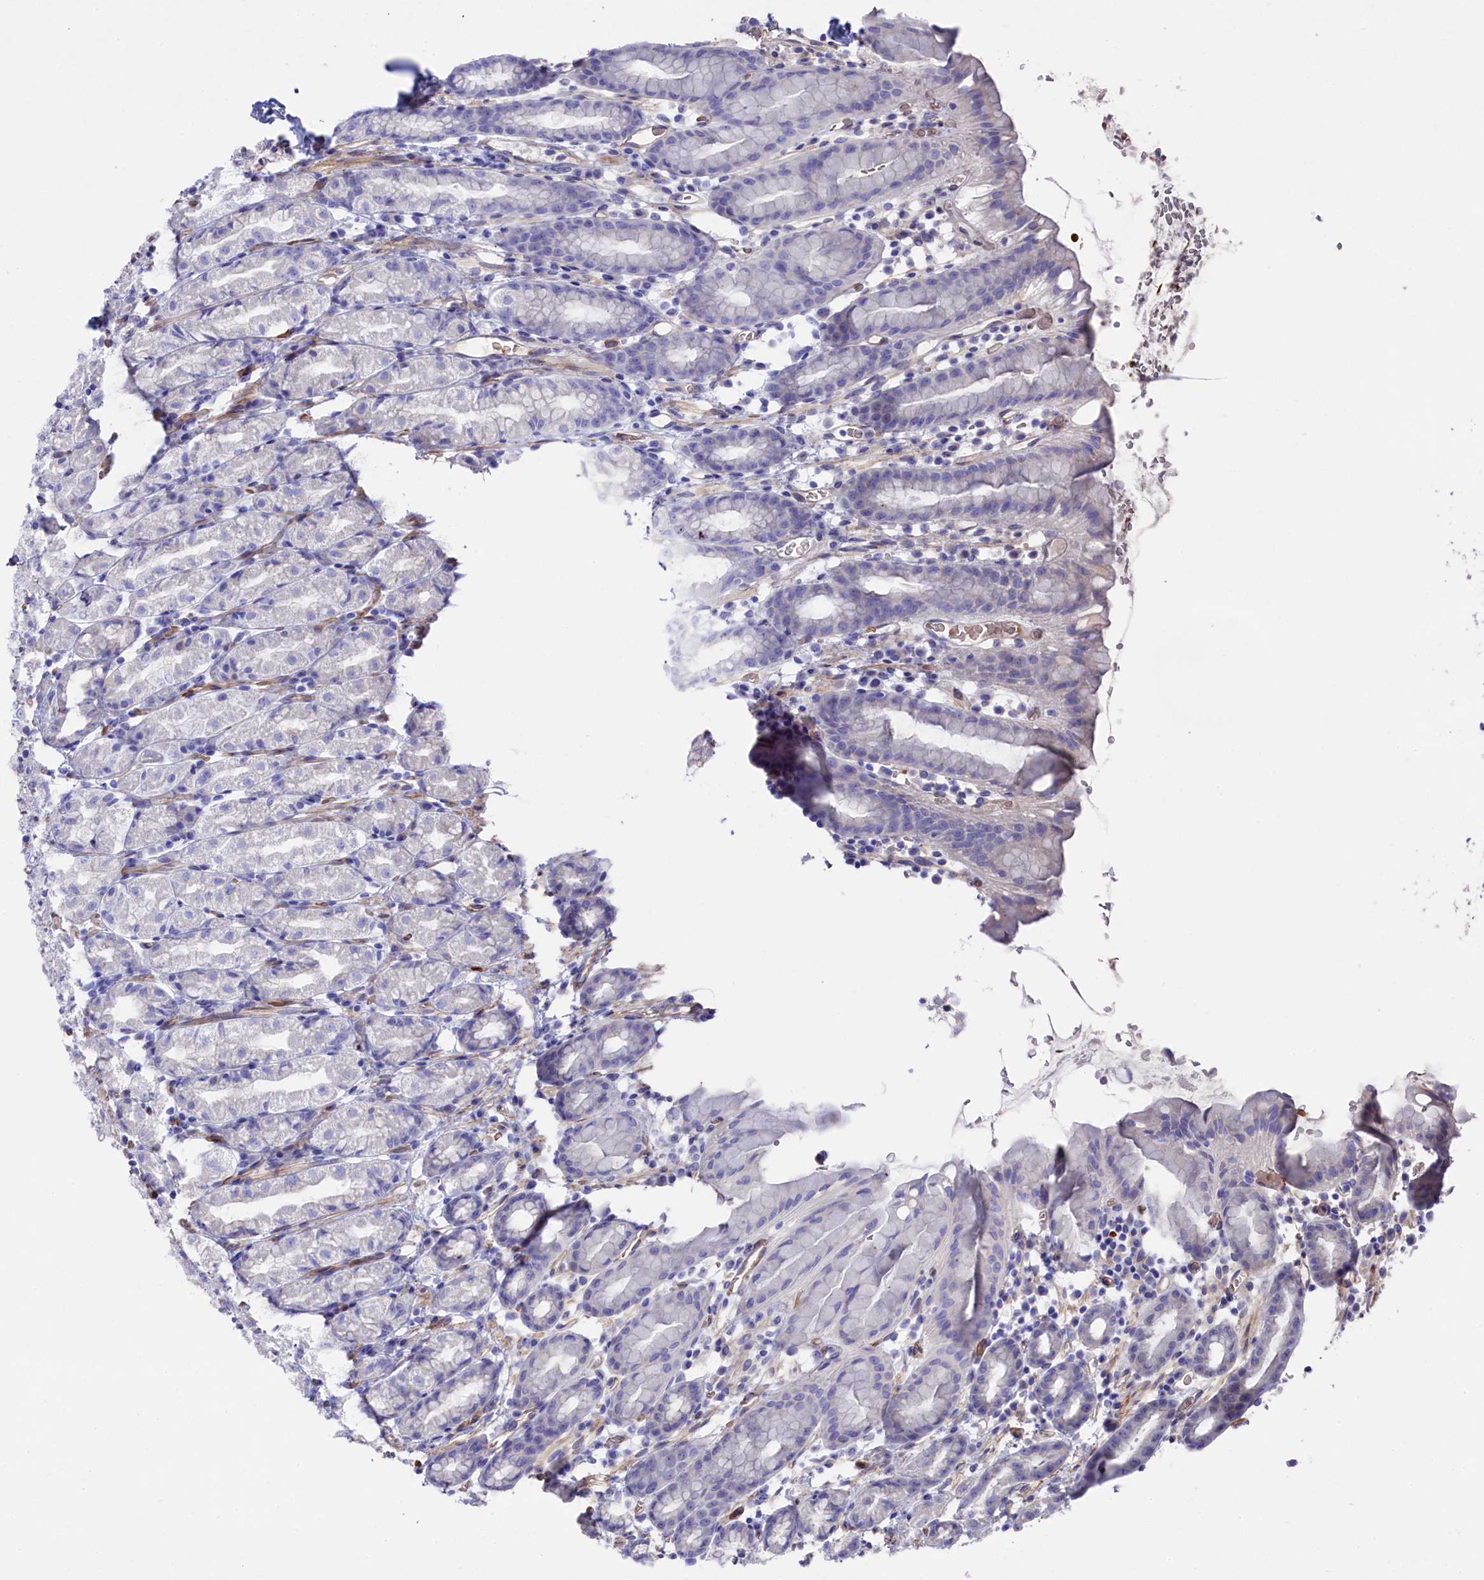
{"staining": {"intensity": "negative", "quantity": "none", "location": "none"}, "tissue": "stomach", "cell_type": "Glandular cells", "image_type": "normal", "snomed": [{"axis": "morphology", "description": "Normal tissue, NOS"}, {"axis": "topography", "description": "Stomach, upper"}, {"axis": "topography", "description": "Stomach, lower"}, {"axis": "topography", "description": "Small intestine"}], "caption": "Immunohistochemistry histopathology image of unremarkable stomach: human stomach stained with DAB (3,3'-diaminobenzidine) demonstrates no significant protein expression in glandular cells. (DAB IHC visualized using brightfield microscopy, high magnification).", "gene": "LHFPL4", "patient": {"sex": "male", "age": 68}}